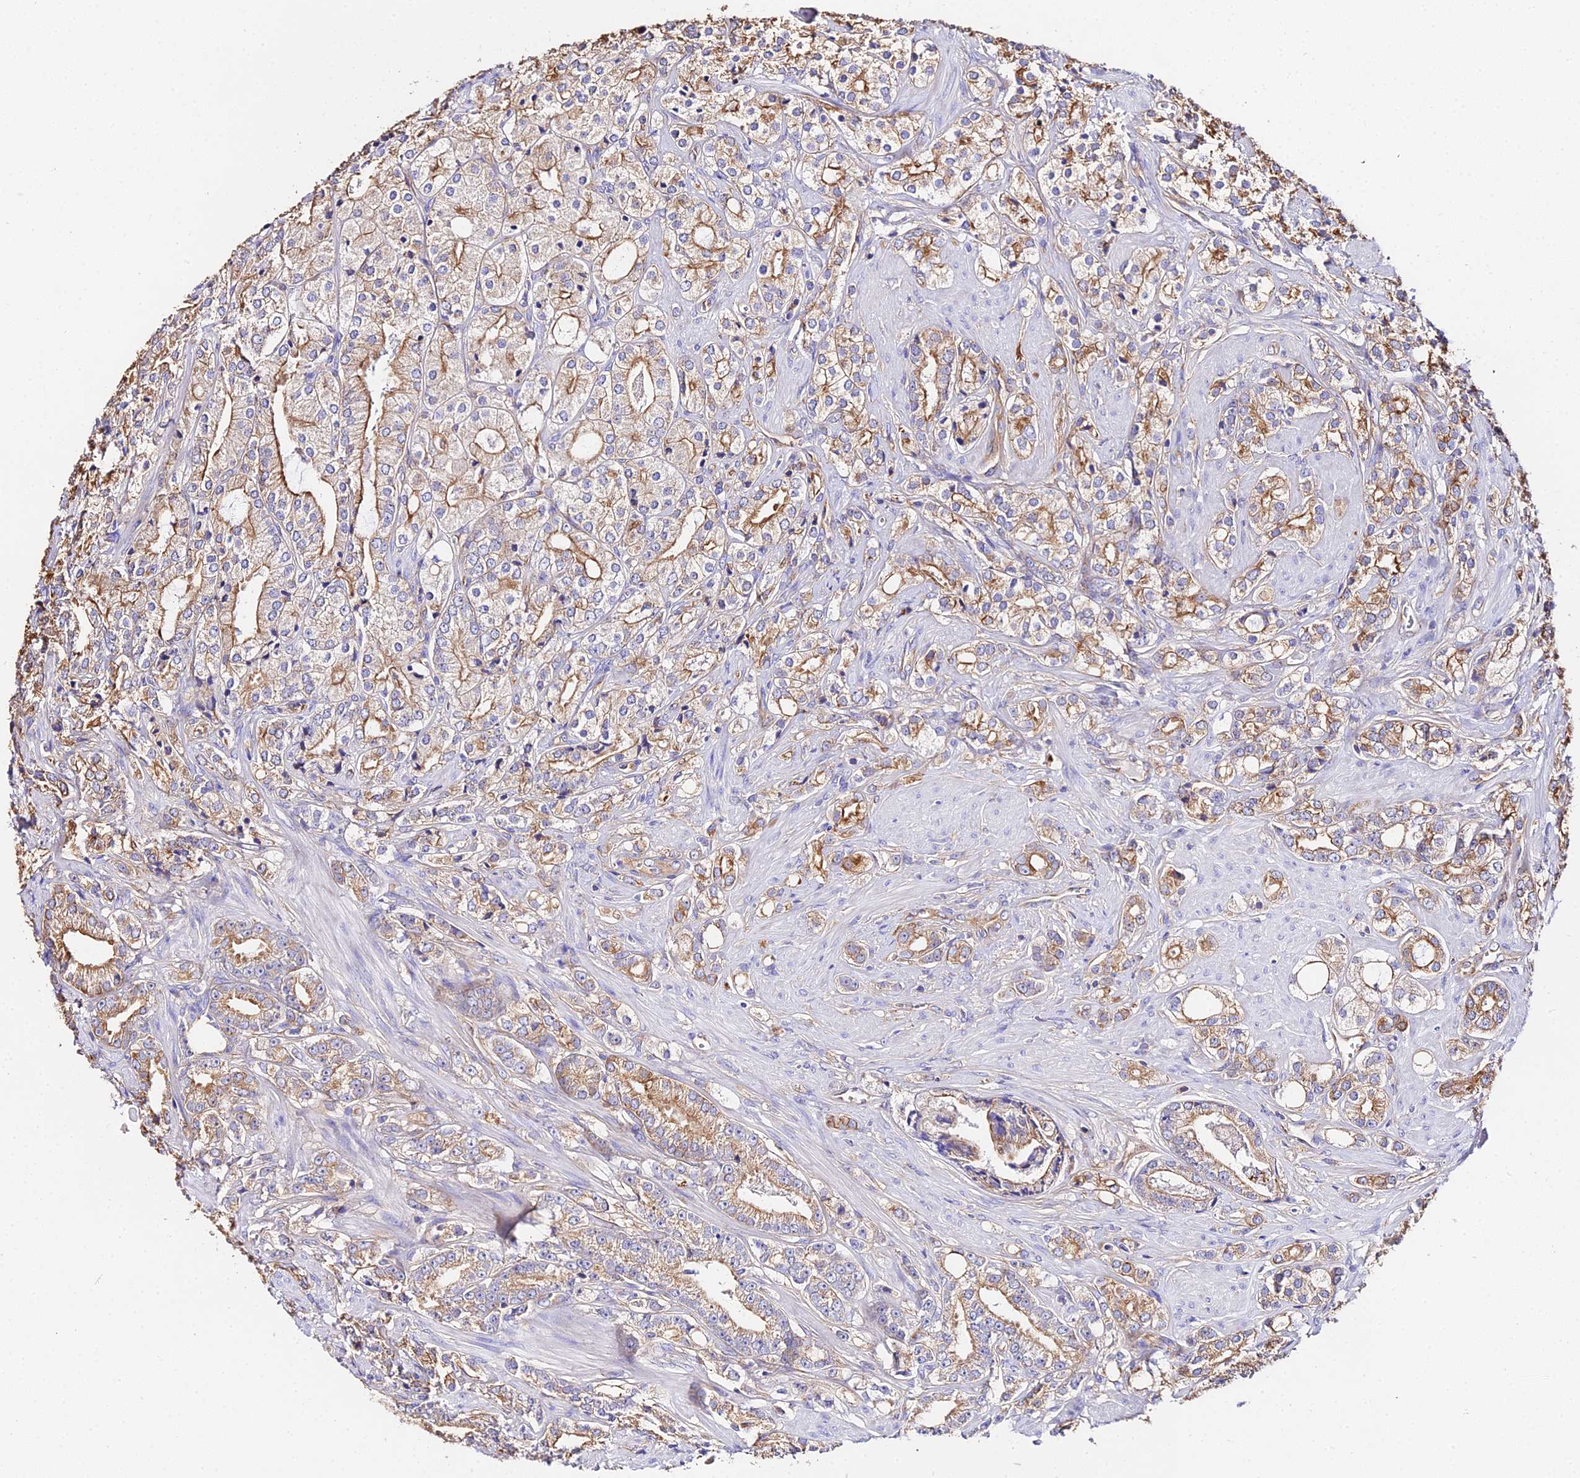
{"staining": {"intensity": "moderate", "quantity": ">75%", "location": "cytoplasmic/membranous"}, "tissue": "prostate cancer", "cell_type": "Tumor cells", "image_type": "cancer", "snomed": [{"axis": "morphology", "description": "Adenocarcinoma, High grade"}, {"axis": "topography", "description": "Prostate"}], "caption": "Protein staining exhibits moderate cytoplasmic/membranous expression in approximately >75% of tumor cells in prostate high-grade adenocarcinoma.", "gene": "DAW1", "patient": {"sex": "male", "age": 50}}